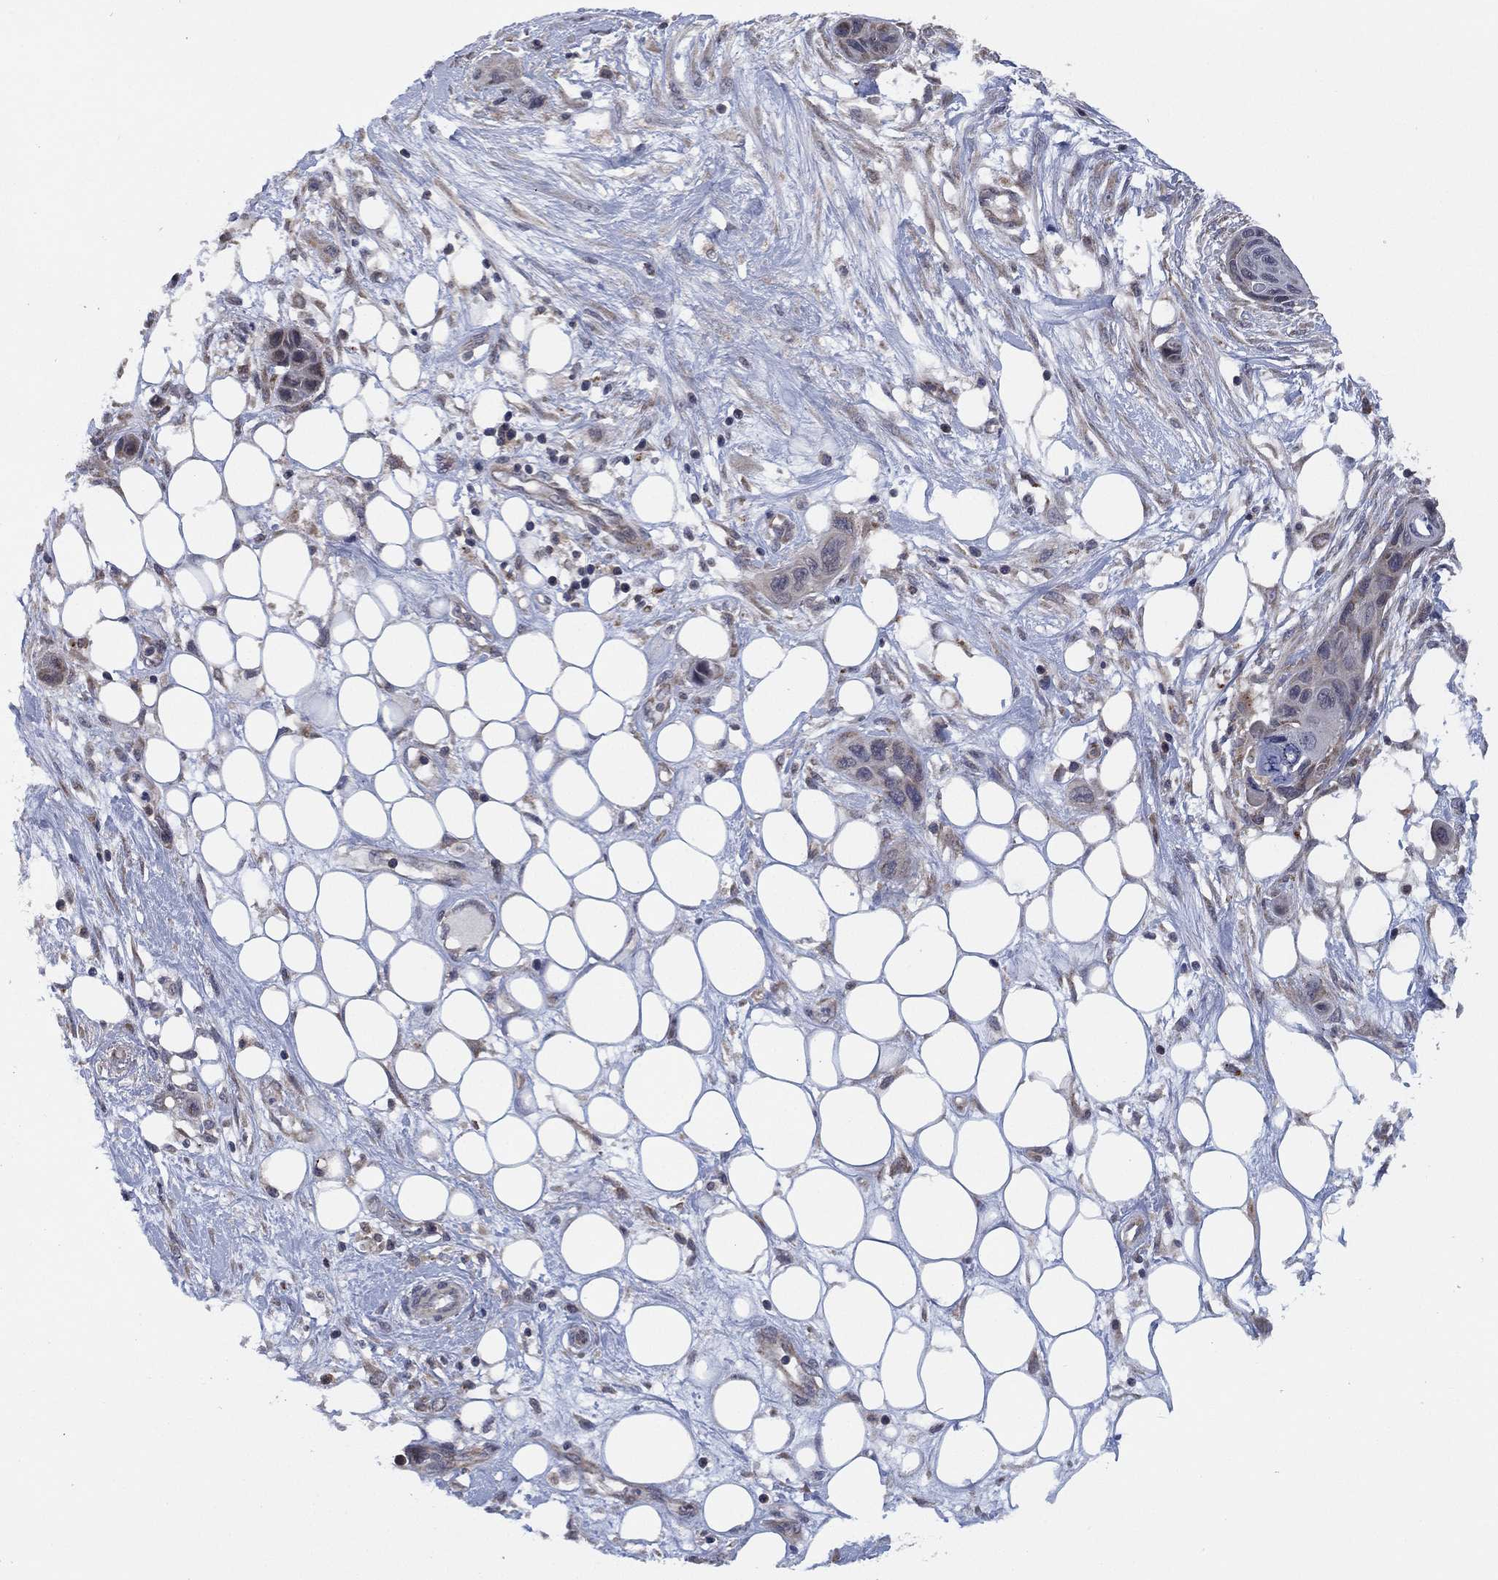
{"staining": {"intensity": "negative", "quantity": "none", "location": "none"}, "tissue": "skin cancer", "cell_type": "Tumor cells", "image_type": "cancer", "snomed": [{"axis": "morphology", "description": "Squamous cell carcinoma, NOS"}, {"axis": "topography", "description": "Skin"}], "caption": "DAB (3,3'-diaminobenzidine) immunohistochemical staining of skin cancer (squamous cell carcinoma) reveals no significant staining in tumor cells.", "gene": "SELENOO", "patient": {"sex": "male", "age": 79}}